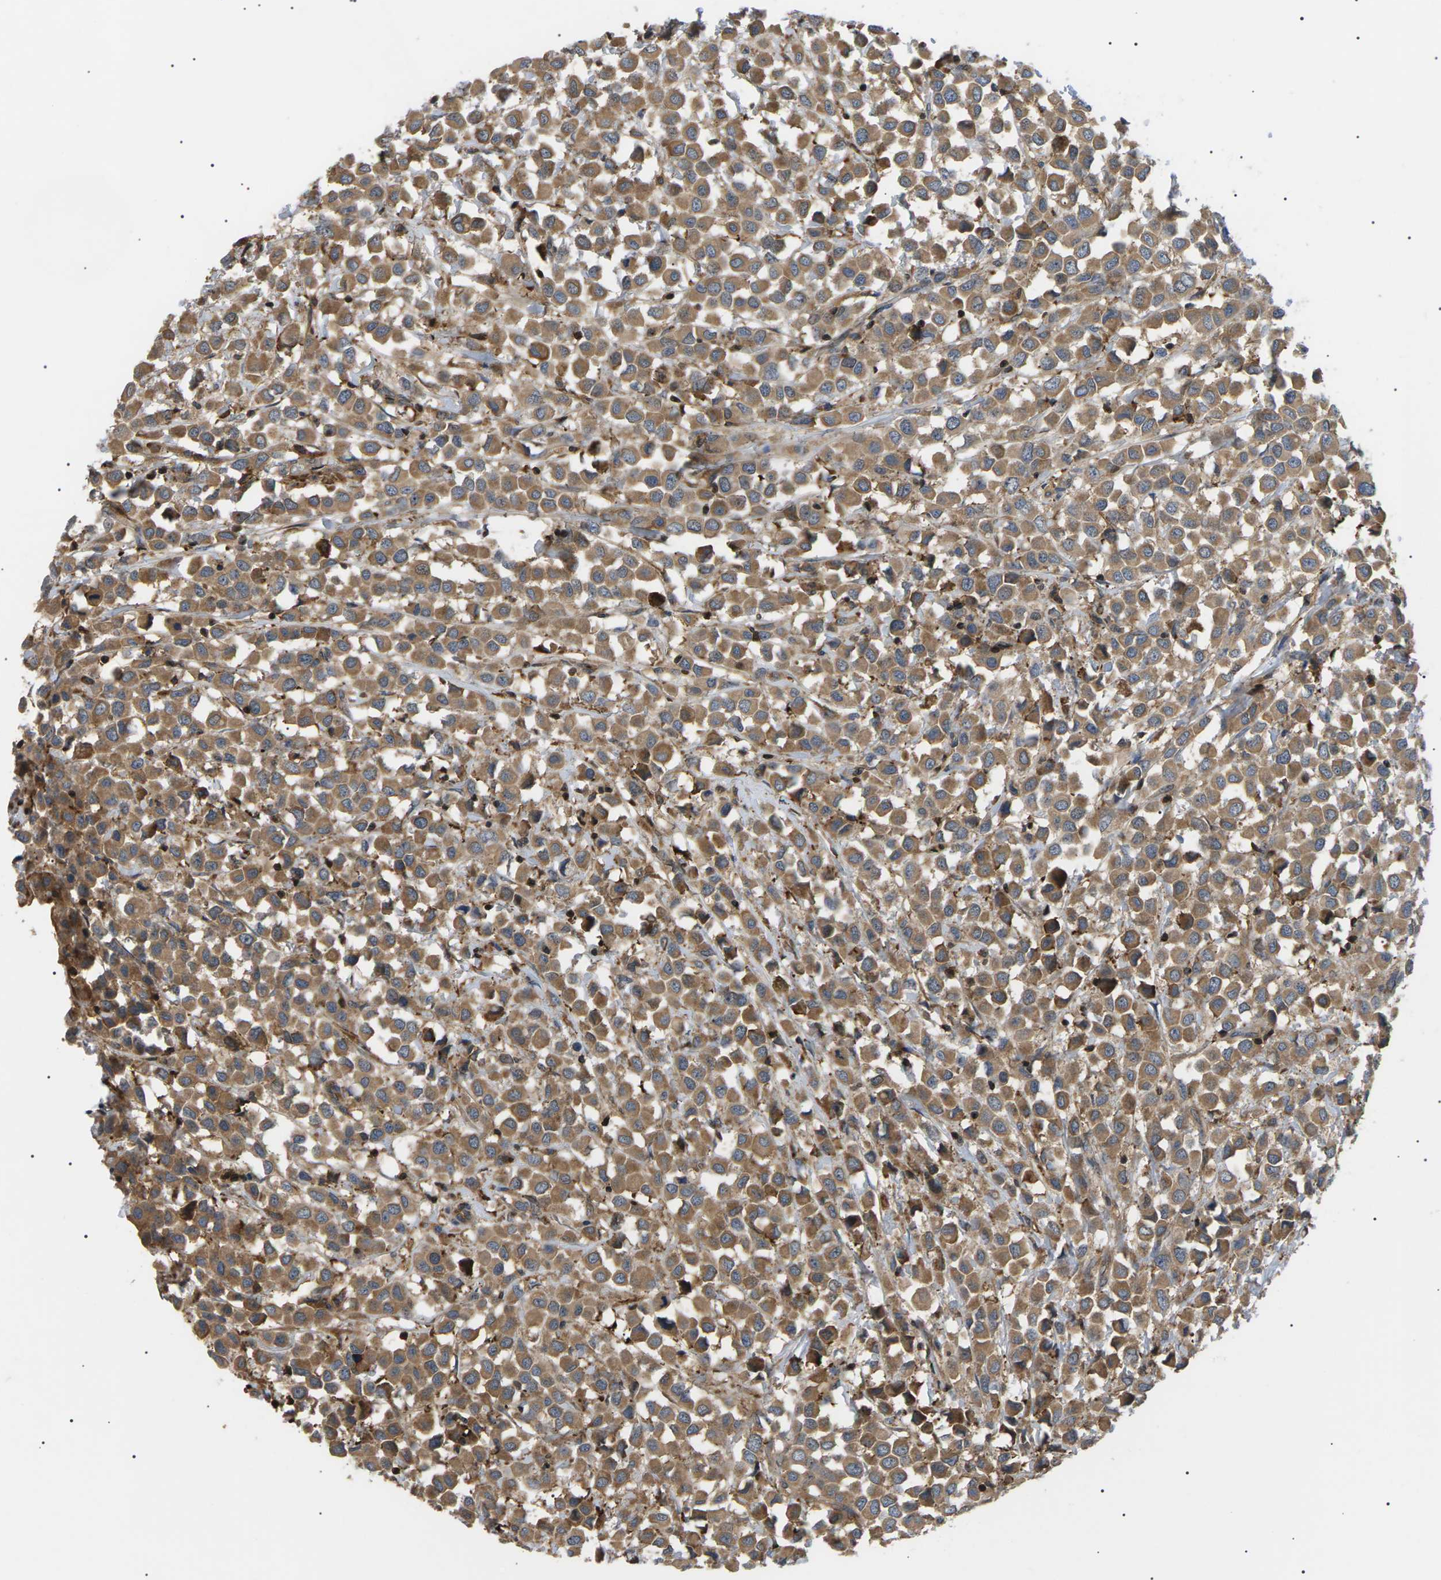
{"staining": {"intensity": "moderate", "quantity": ">75%", "location": "cytoplasmic/membranous"}, "tissue": "breast cancer", "cell_type": "Tumor cells", "image_type": "cancer", "snomed": [{"axis": "morphology", "description": "Duct carcinoma"}, {"axis": "topography", "description": "Breast"}], "caption": "Moderate cytoplasmic/membranous protein positivity is appreciated in approximately >75% of tumor cells in breast cancer. (brown staining indicates protein expression, while blue staining denotes nuclei).", "gene": "TMTC4", "patient": {"sex": "female", "age": 61}}